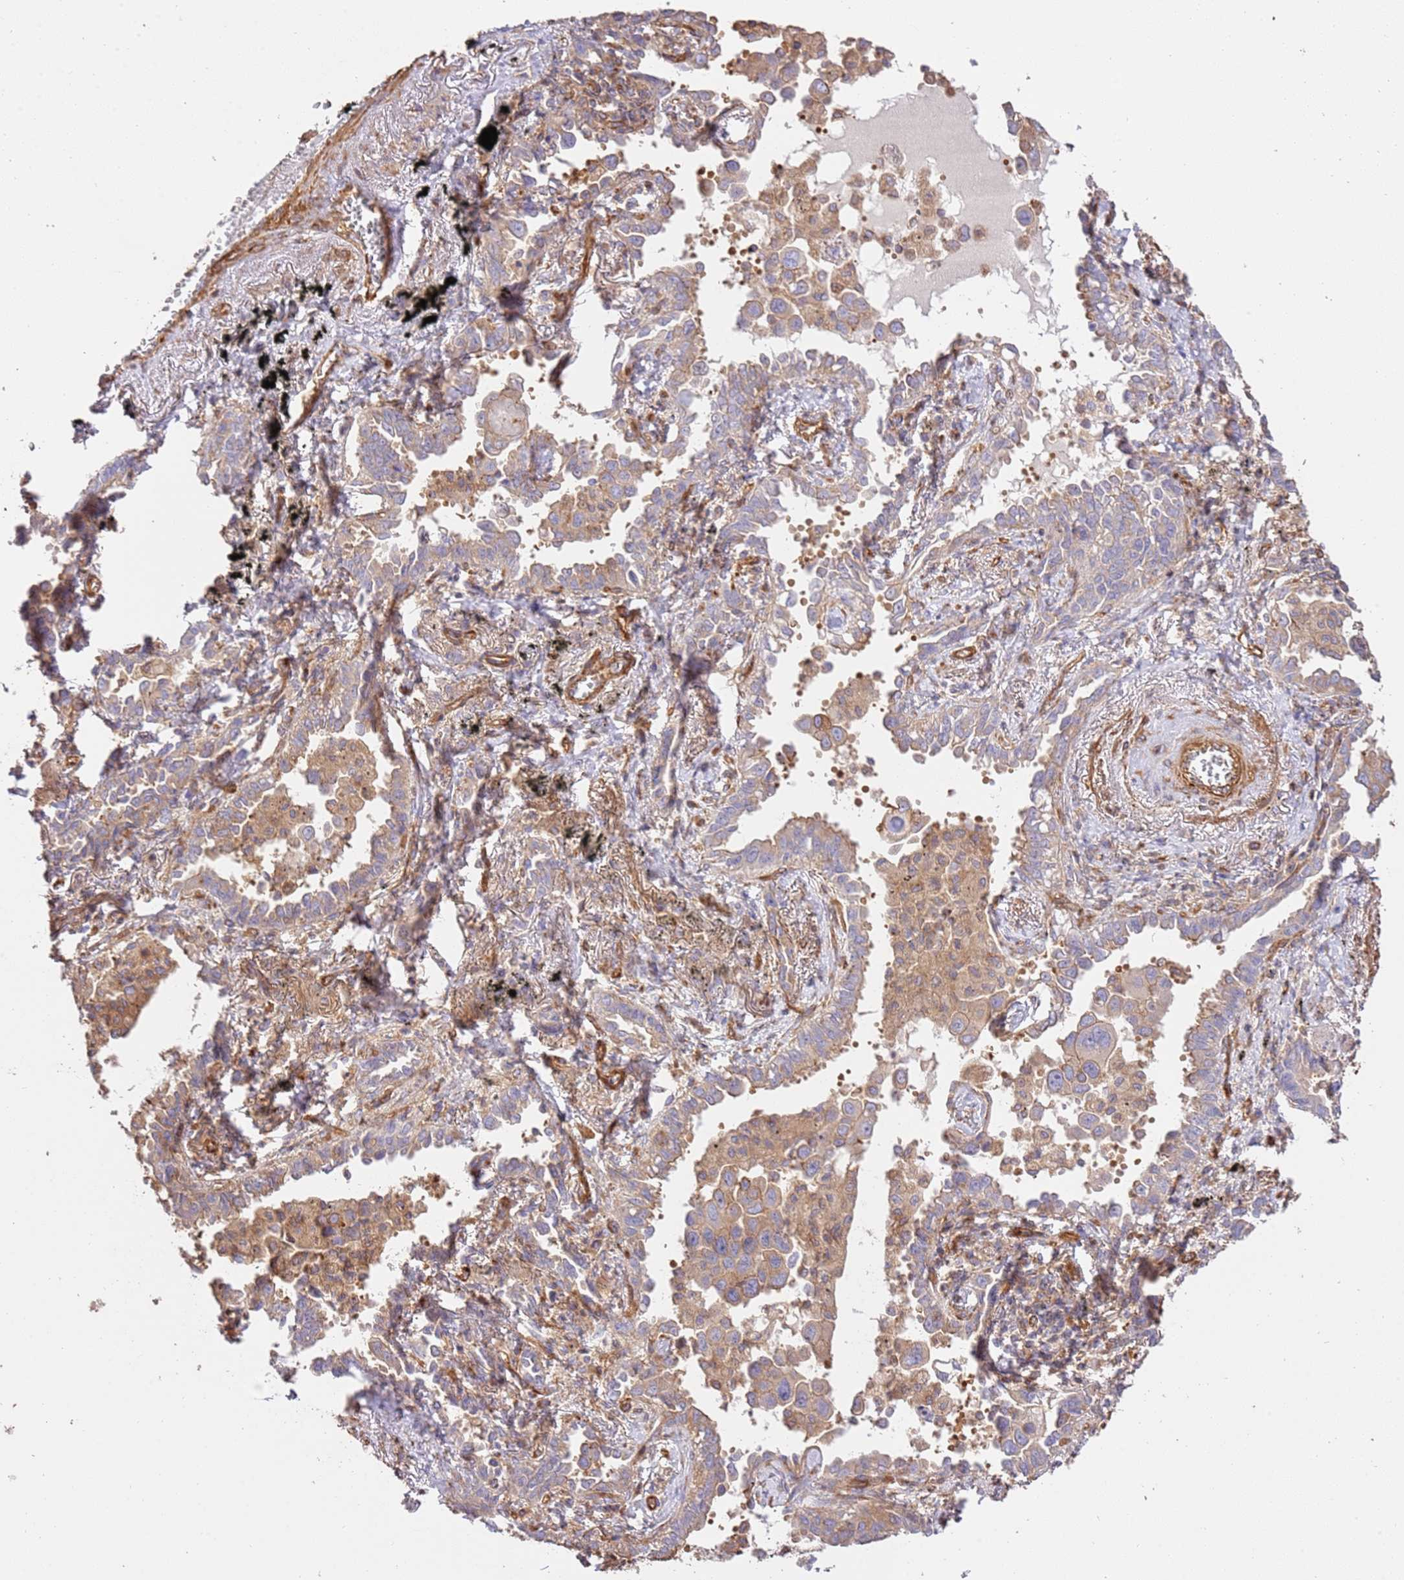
{"staining": {"intensity": "weak", "quantity": "25%-75%", "location": "cytoplasmic/membranous"}, "tissue": "lung cancer", "cell_type": "Tumor cells", "image_type": "cancer", "snomed": [{"axis": "morphology", "description": "Adenocarcinoma, NOS"}, {"axis": "topography", "description": "Lung"}], "caption": "Immunohistochemical staining of human lung cancer (adenocarcinoma) reveals low levels of weak cytoplasmic/membranous protein staining in about 25%-75% of tumor cells.", "gene": "ZBTB39", "patient": {"sex": "male", "age": 67}}